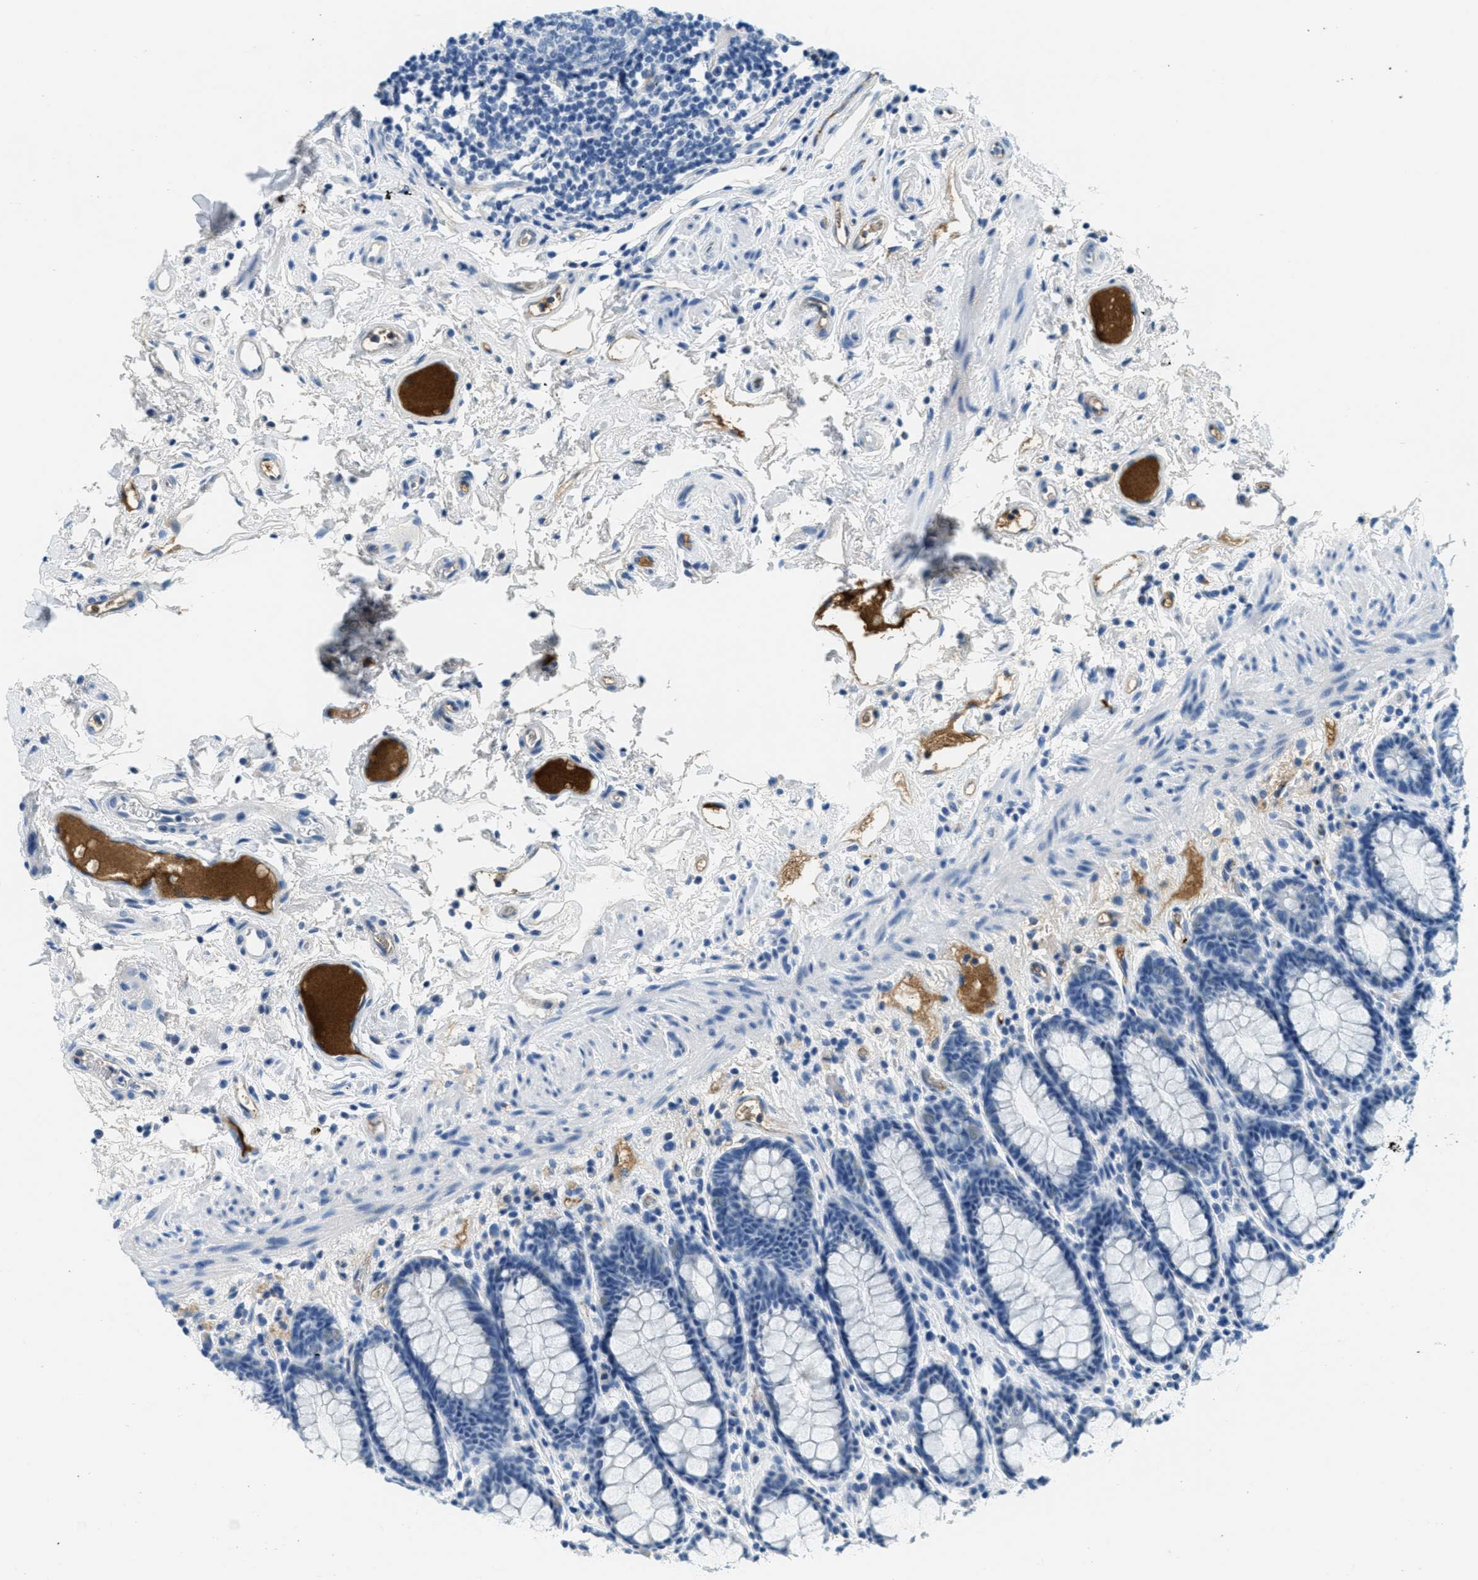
{"staining": {"intensity": "negative", "quantity": "none", "location": "none"}, "tissue": "rectum", "cell_type": "Glandular cells", "image_type": "normal", "snomed": [{"axis": "morphology", "description": "Normal tissue, NOS"}, {"axis": "topography", "description": "Rectum"}], "caption": "Immunohistochemistry (IHC) histopathology image of benign human rectum stained for a protein (brown), which shows no expression in glandular cells.", "gene": "A2M", "patient": {"sex": "male", "age": 92}}